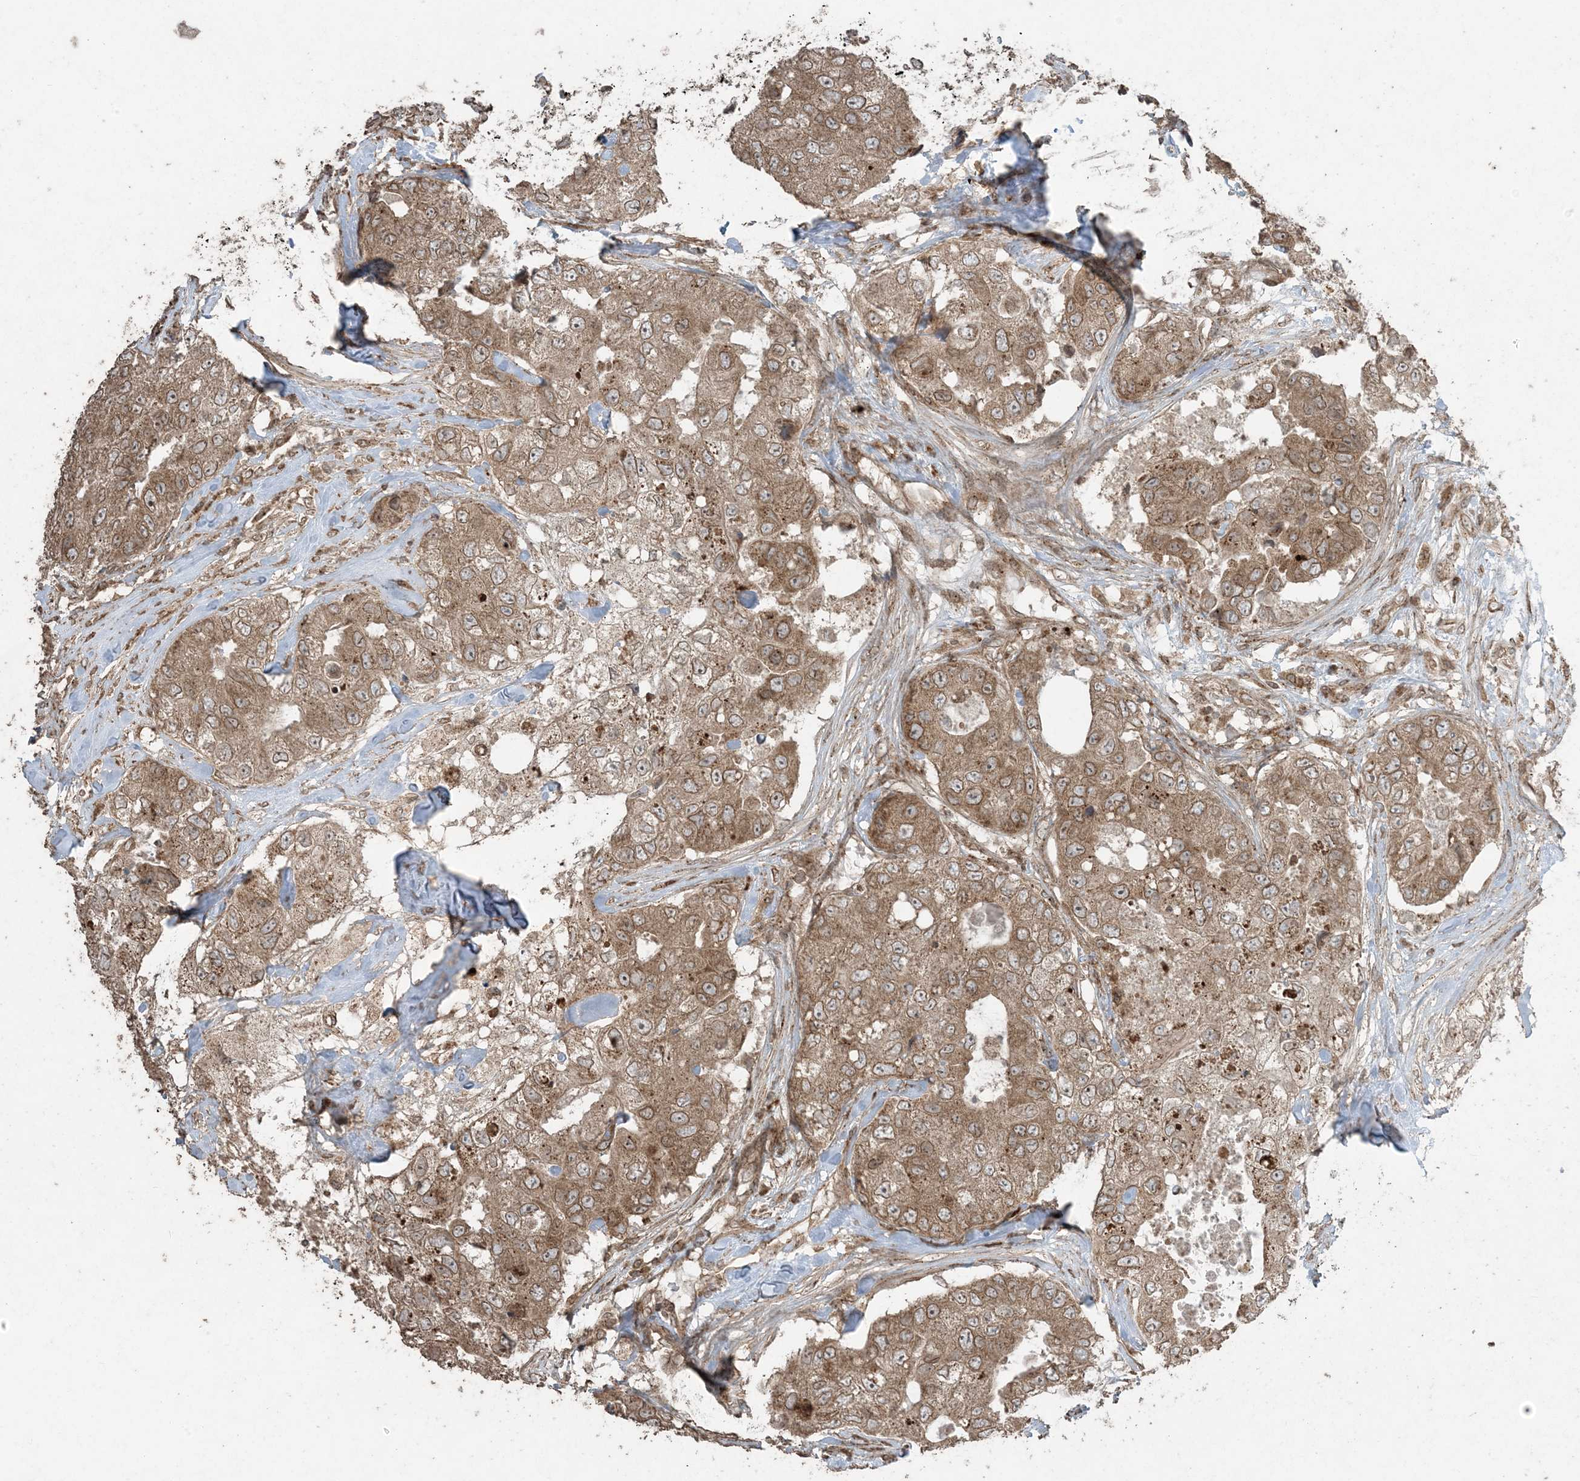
{"staining": {"intensity": "moderate", "quantity": ">75%", "location": "cytoplasmic/membranous"}, "tissue": "breast cancer", "cell_type": "Tumor cells", "image_type": "cancer", "snomed": [{"axis": "morphology", "description": "Duct carcinoma"}, {"axis": "topography", "description": "Breast"}], "caption": "Immunohistochemical staining of breast cancer demonstrates medium levels of moderate cytoplasmic/membranous staining in about >75% of tumor cells.", "gene": "DDX19B", "patient": {"sex": "female", "age": 62}}